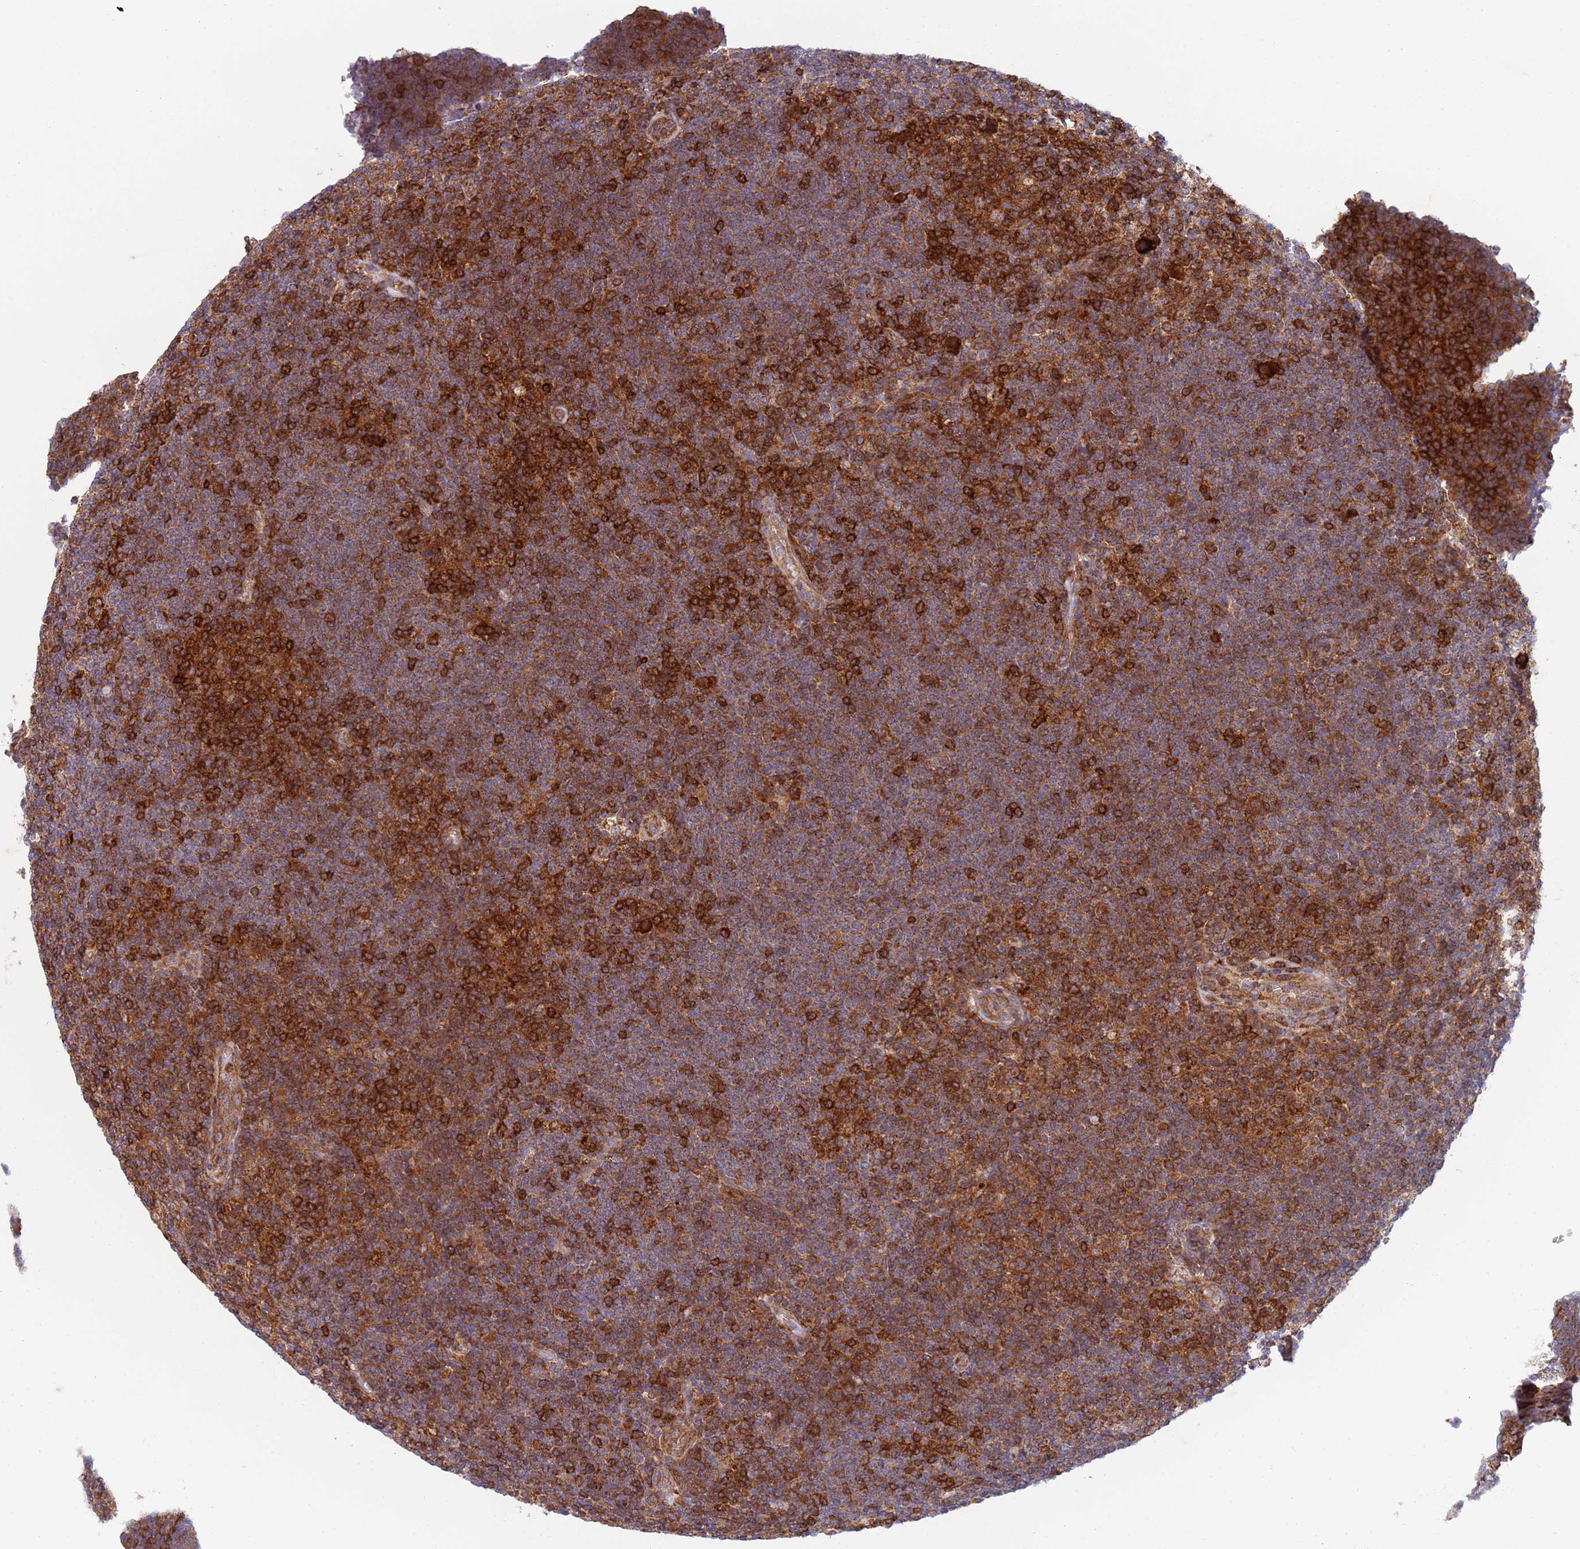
{"staining": {"intensity": "weak", "quantity": ">75%", "location": "cytoplasmic/membranous"}, "tissue": "lymphoma", "cell_type": "Tumor cells", "image_type": "cancer", "snomed": [{"axis": "morphology", "description": "Hodgkin's disease, NOS"}, {"axis": "topography", "description": "Lymph node"}], "caption": "This is an image of immunohistochemistry (IHC) staining of Hodgkin's disease, which shows weak staining in the cytoplasmic/membranous of tumor cells.", "gene": "ZMYM5", "patient": {"sex": "female", "age": 57}}